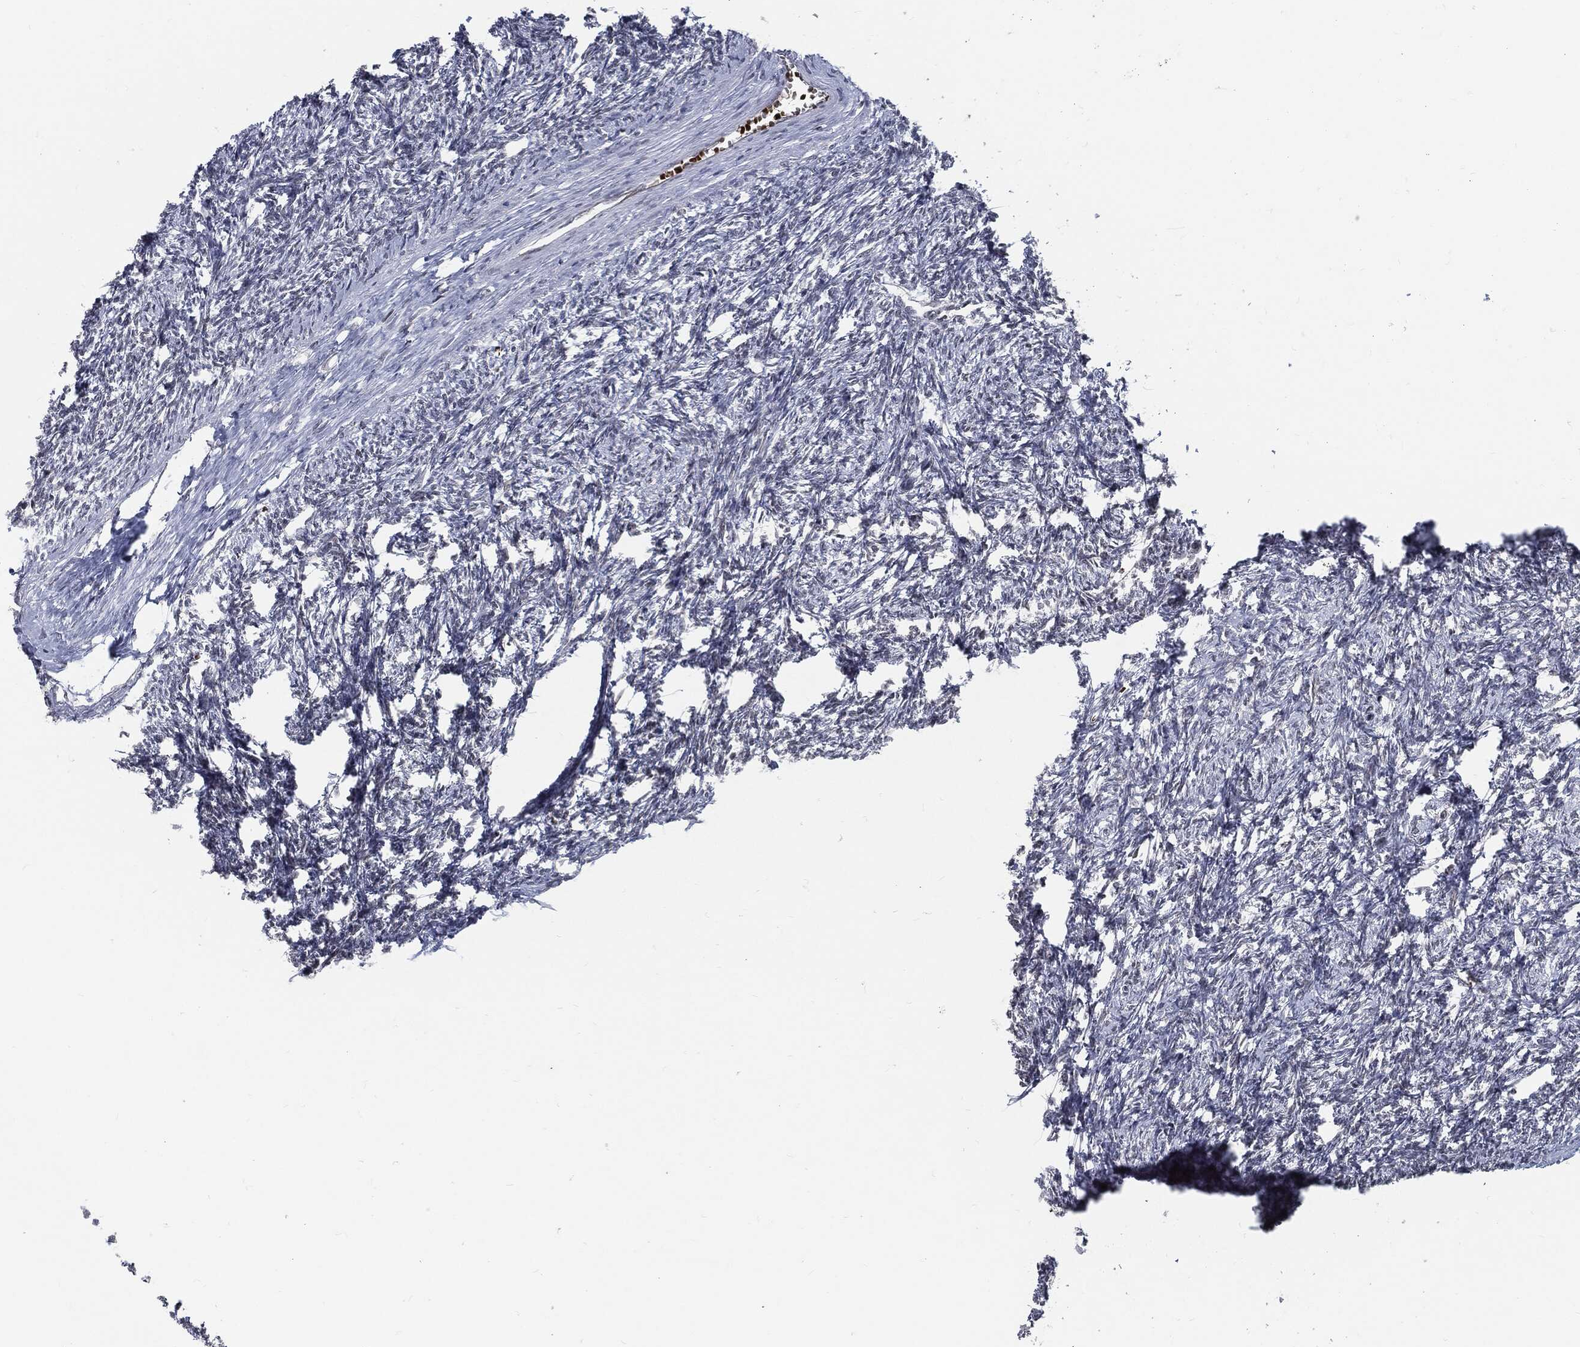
{"staining": {"intensity": "moderate", "quantity": "<25%", "location": "nuclear"}, "tissue": "ovary", "cell_type": "Follicle cells", "image_type": "normal", "snomed": [{"axis": "morphology", "description": "Normal tissue, NOS"}, {"axis": "topography", "description": "Fallopian tube"}, {"axis": "topography", "description": "Ovary"}], "caption": "High-magnification brightfield microscopy of normal ovary stained with DAB (3,3'-diaminobenzidine) (brown) and counterstained with hematoxylin (blue). follicle cells exhibit moderate nuclear positivity is seen in approximately<25% of cells.", "gene": "ANXA1", "patient": {"sex": "female", "age": 33}}